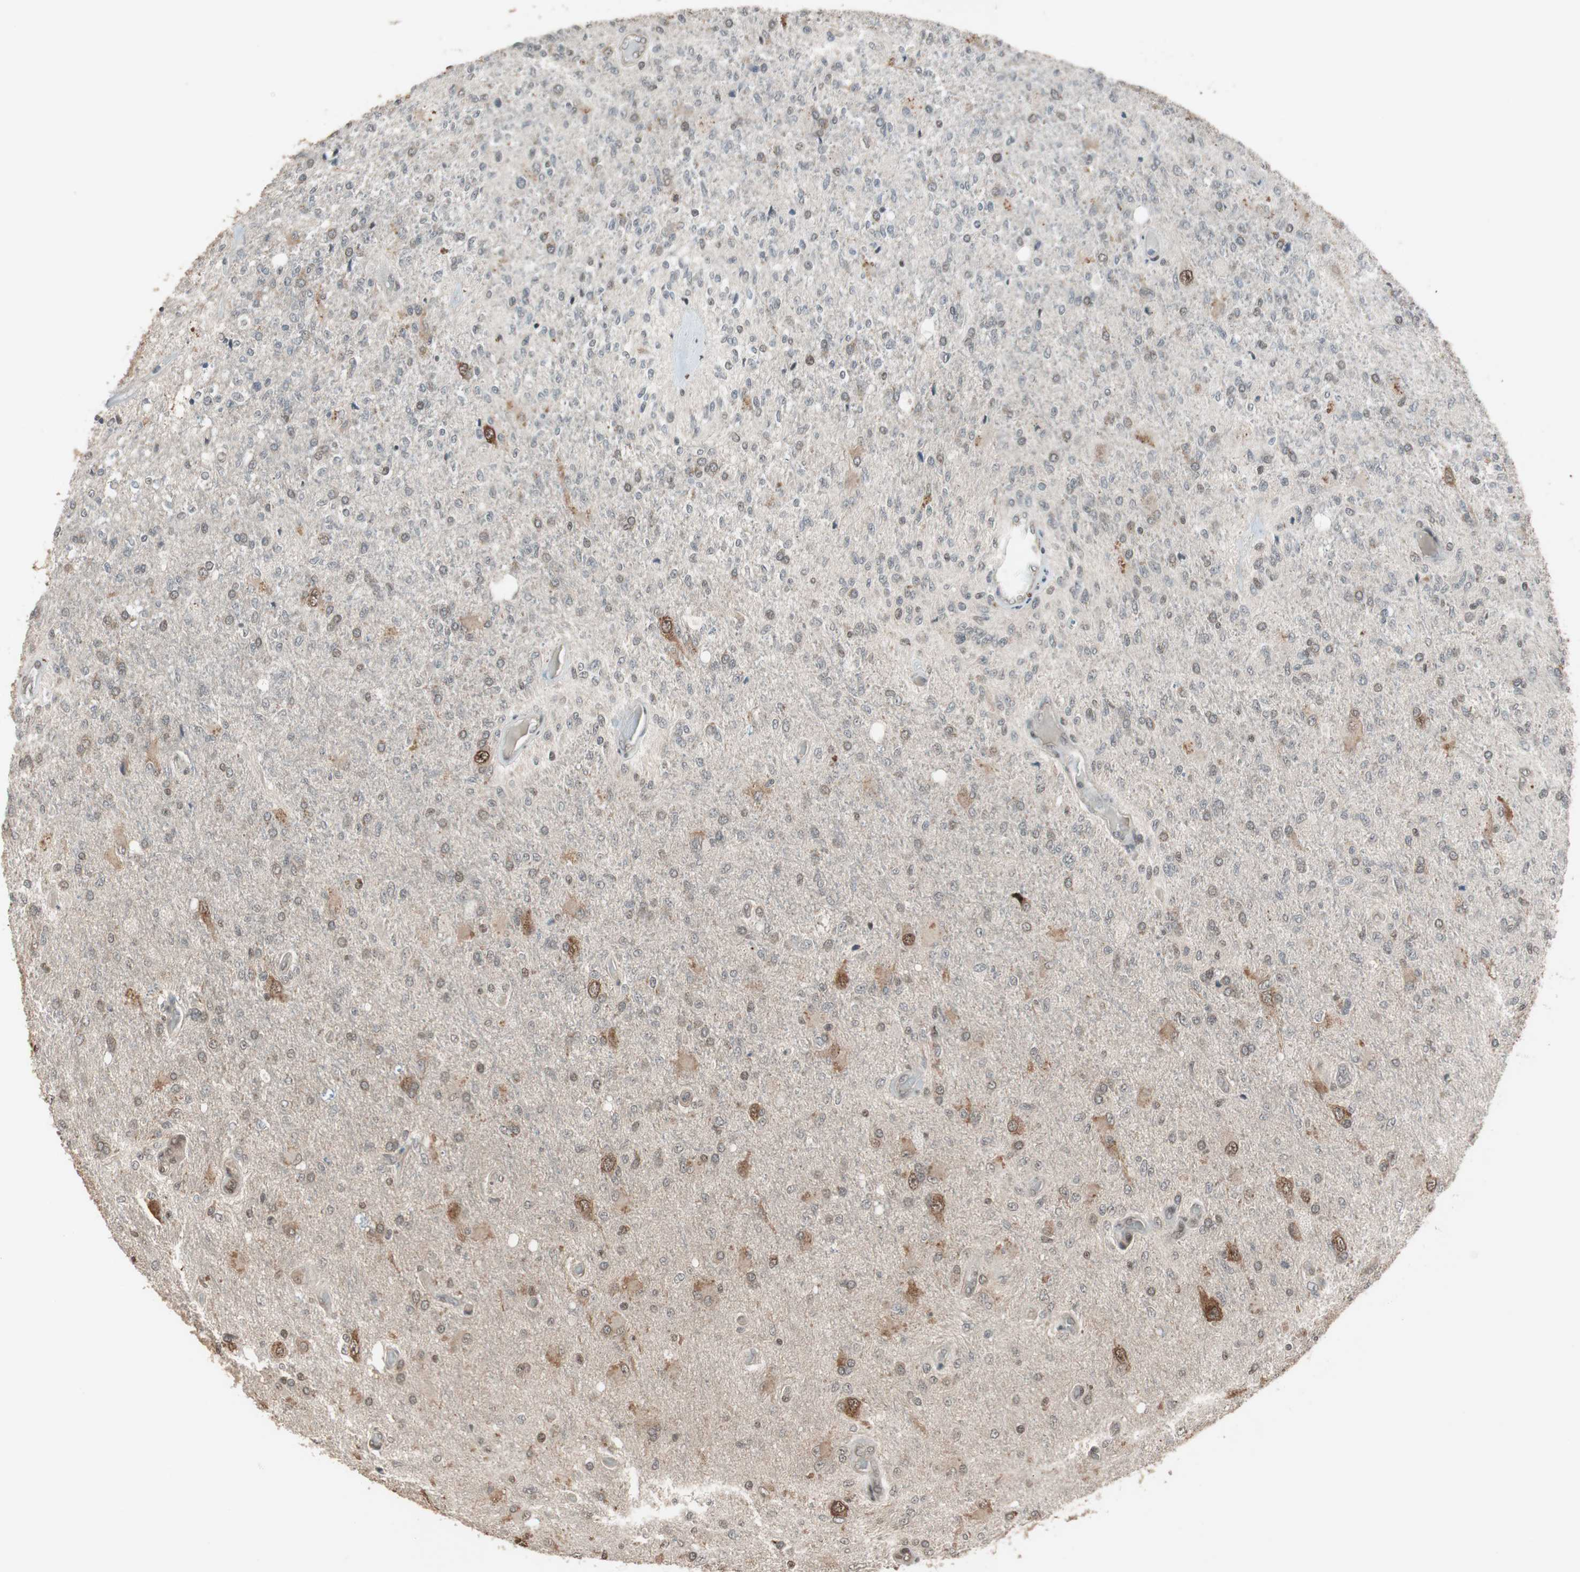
{"staining": {"intensity": "weak", "quantity": "<25%", "location": "cytoplasmic/membranous"}, "tissue": "glioma", "cell_type": "Tumor cells", "image_type": "cancer", "snomed": [{"axis": "morphology", "description": "Normal tissue, NOS"}, {"axis": "morphology", "description": "Glioma, malignant, High grade"}, {"axis": "topography", "description": "Cerebral cortex"}], "caption": "Tumor cells show no significant protein staining in glioma.", "gene": "DRAP1", "patient": {"sex": "male", "age": 77}}